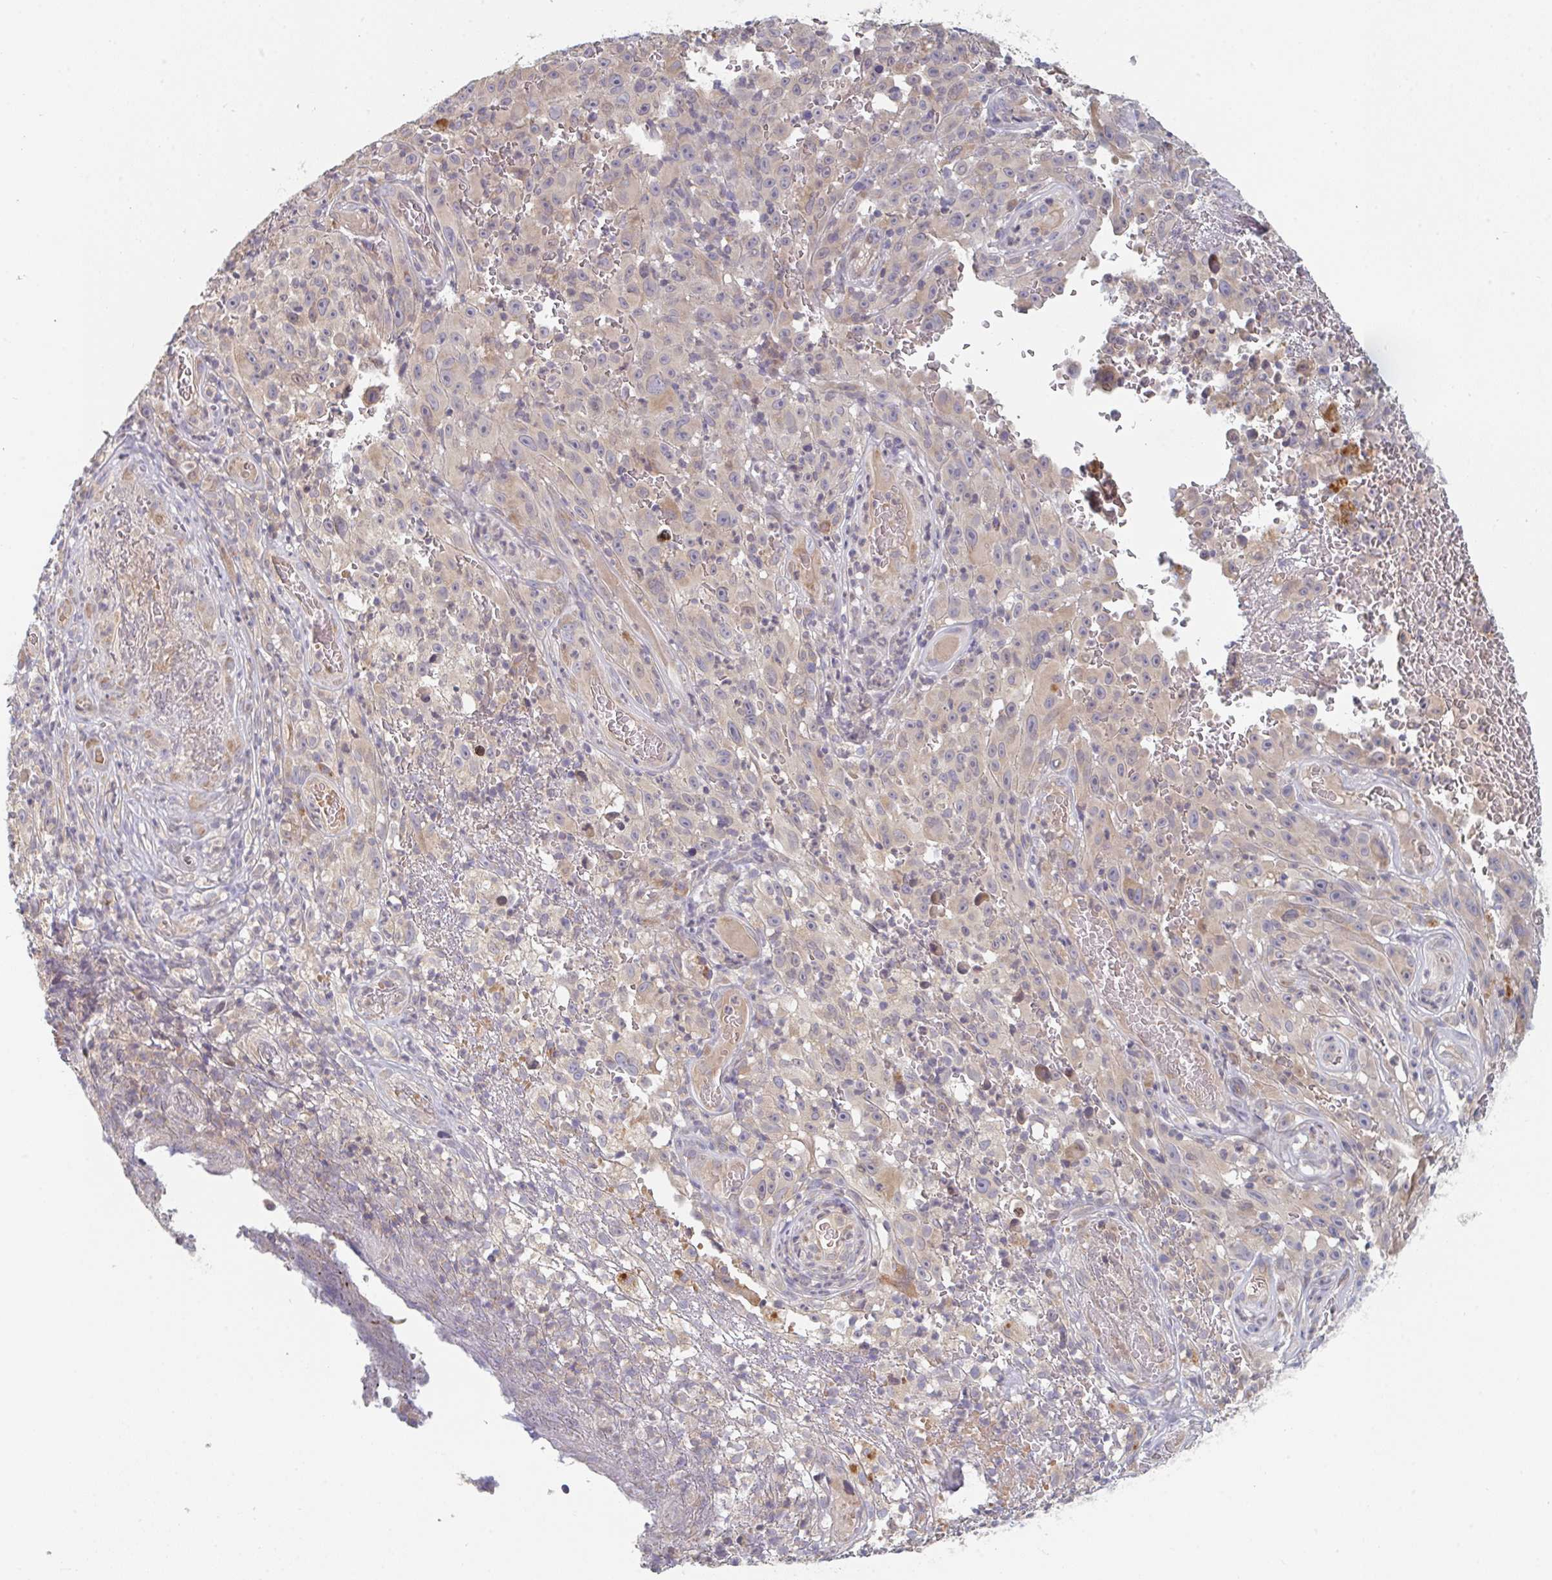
{"staining": {"intensity": "weak", "quantity": "25%-75%", "location": "cytoplasmic/membranous"}, "tissue": "melanoma", "cell_type": "Tumor cells", "image_type": "cancer", "snomed": [{"axis": "morphology", "description": "Malignant melanoma, NOS"}, {"axis": "topography", "description": "Skin"}], "caption": "IHC of malignant melanoma displays low levels of weak cytoplasmic/membranous expression in about 25%-75% of tumor cells. The staining was performed using DAB (3,3'-diaminobenzidine) to visualize the protein expression in brown, while the nuclei were stained in blue with hematoxylin (Magnification: 20x).", "gene": "ELOVL1", "patient": {"sex": "female", "age": 82}}